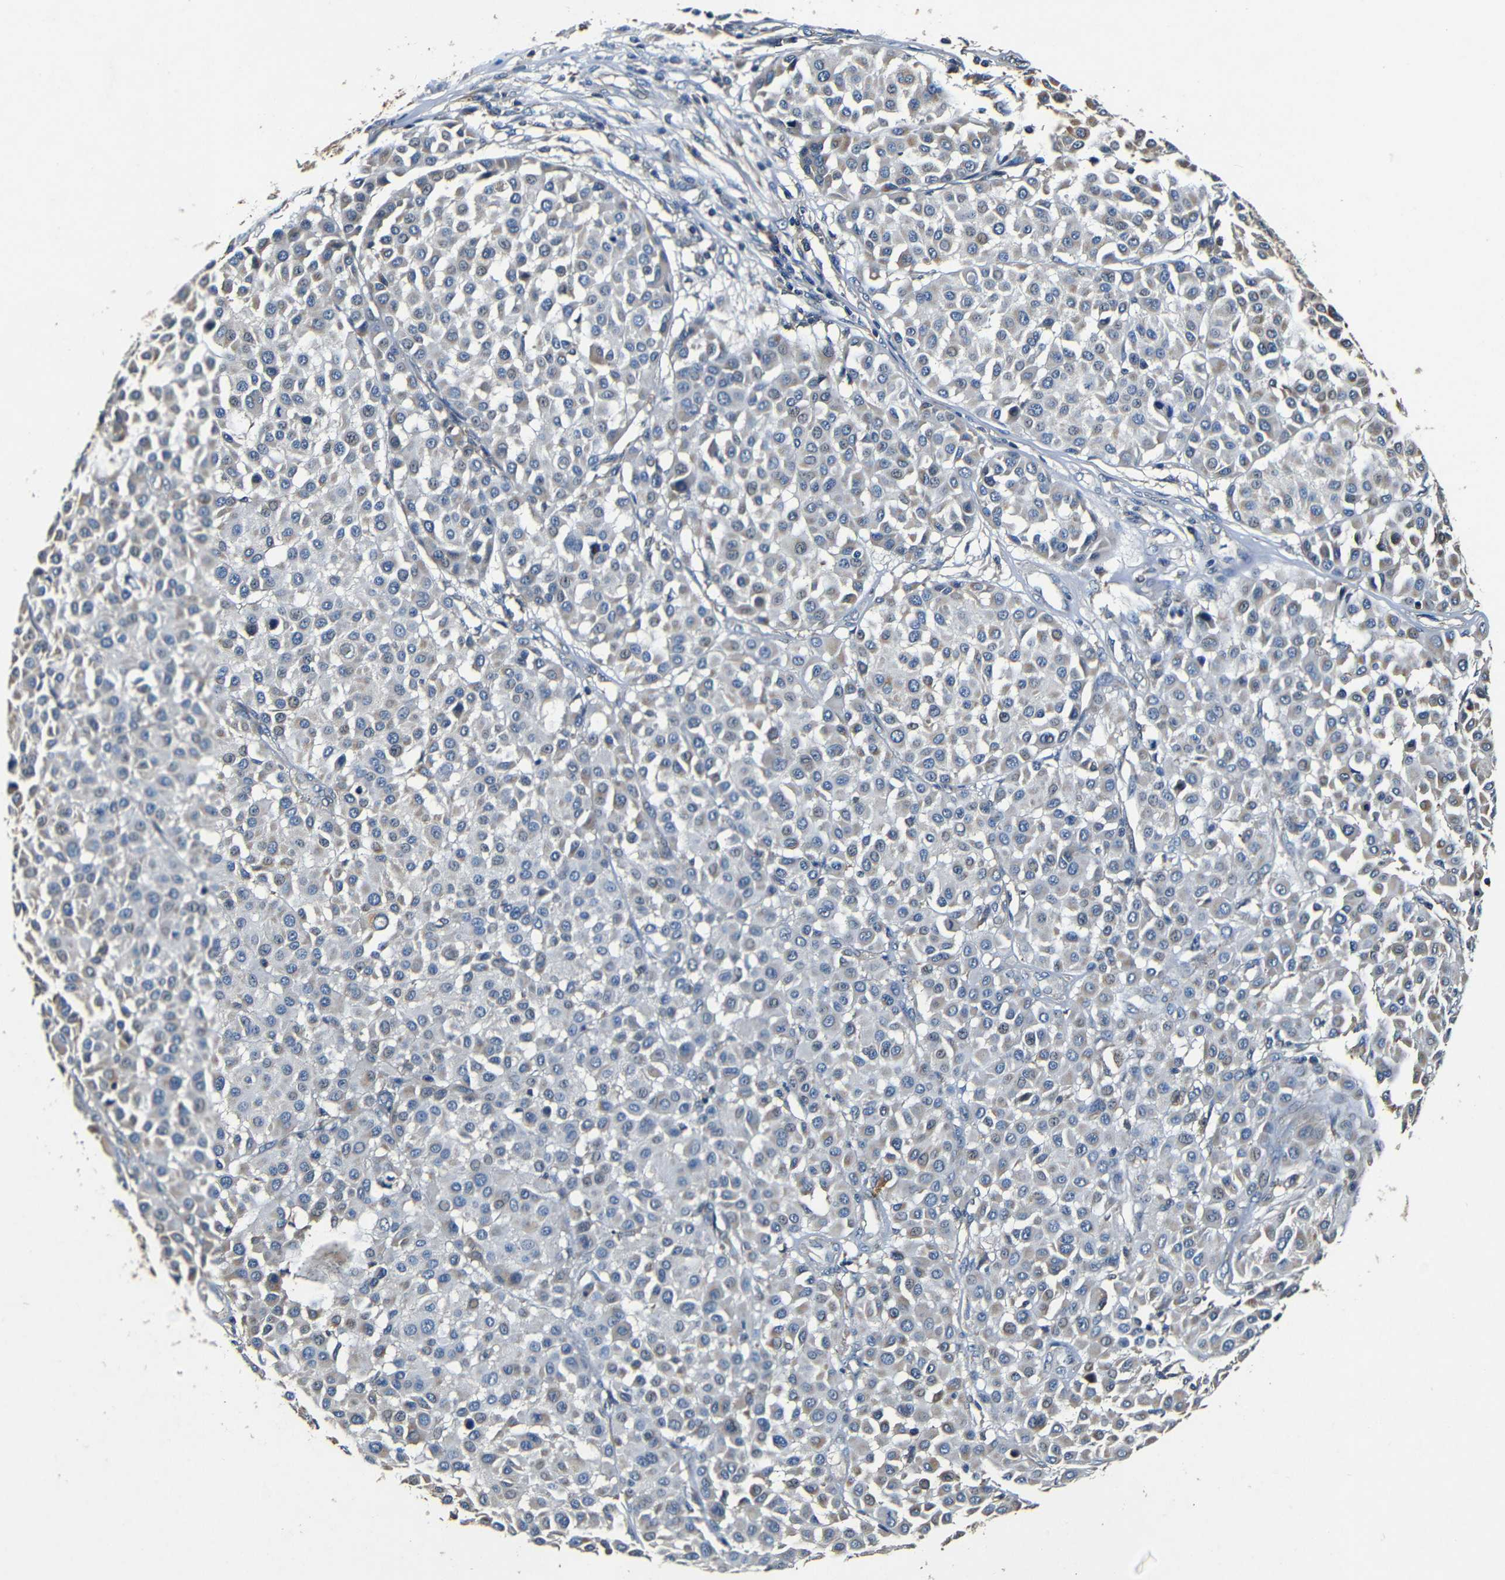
{"staining": {"intensity": "negative", "quantity": "none", "location": "none"}, "tissue": "melanoma", "cell_type": "Tumor cells", "image_type": "cancer", "snomed": [{"axis": "morphology", "description": "Malignant melanoma, Metastatic site"}, {"axis": "topography", "description": "Soft tissue"}], "caption": "DAB (3,3'-diaminobenzidine) immunohistochemical staining of human melanoma shows no significant staining in tumor cells.", "gene": "MTX1", "patient": {"sex": "male", "age": 41}}